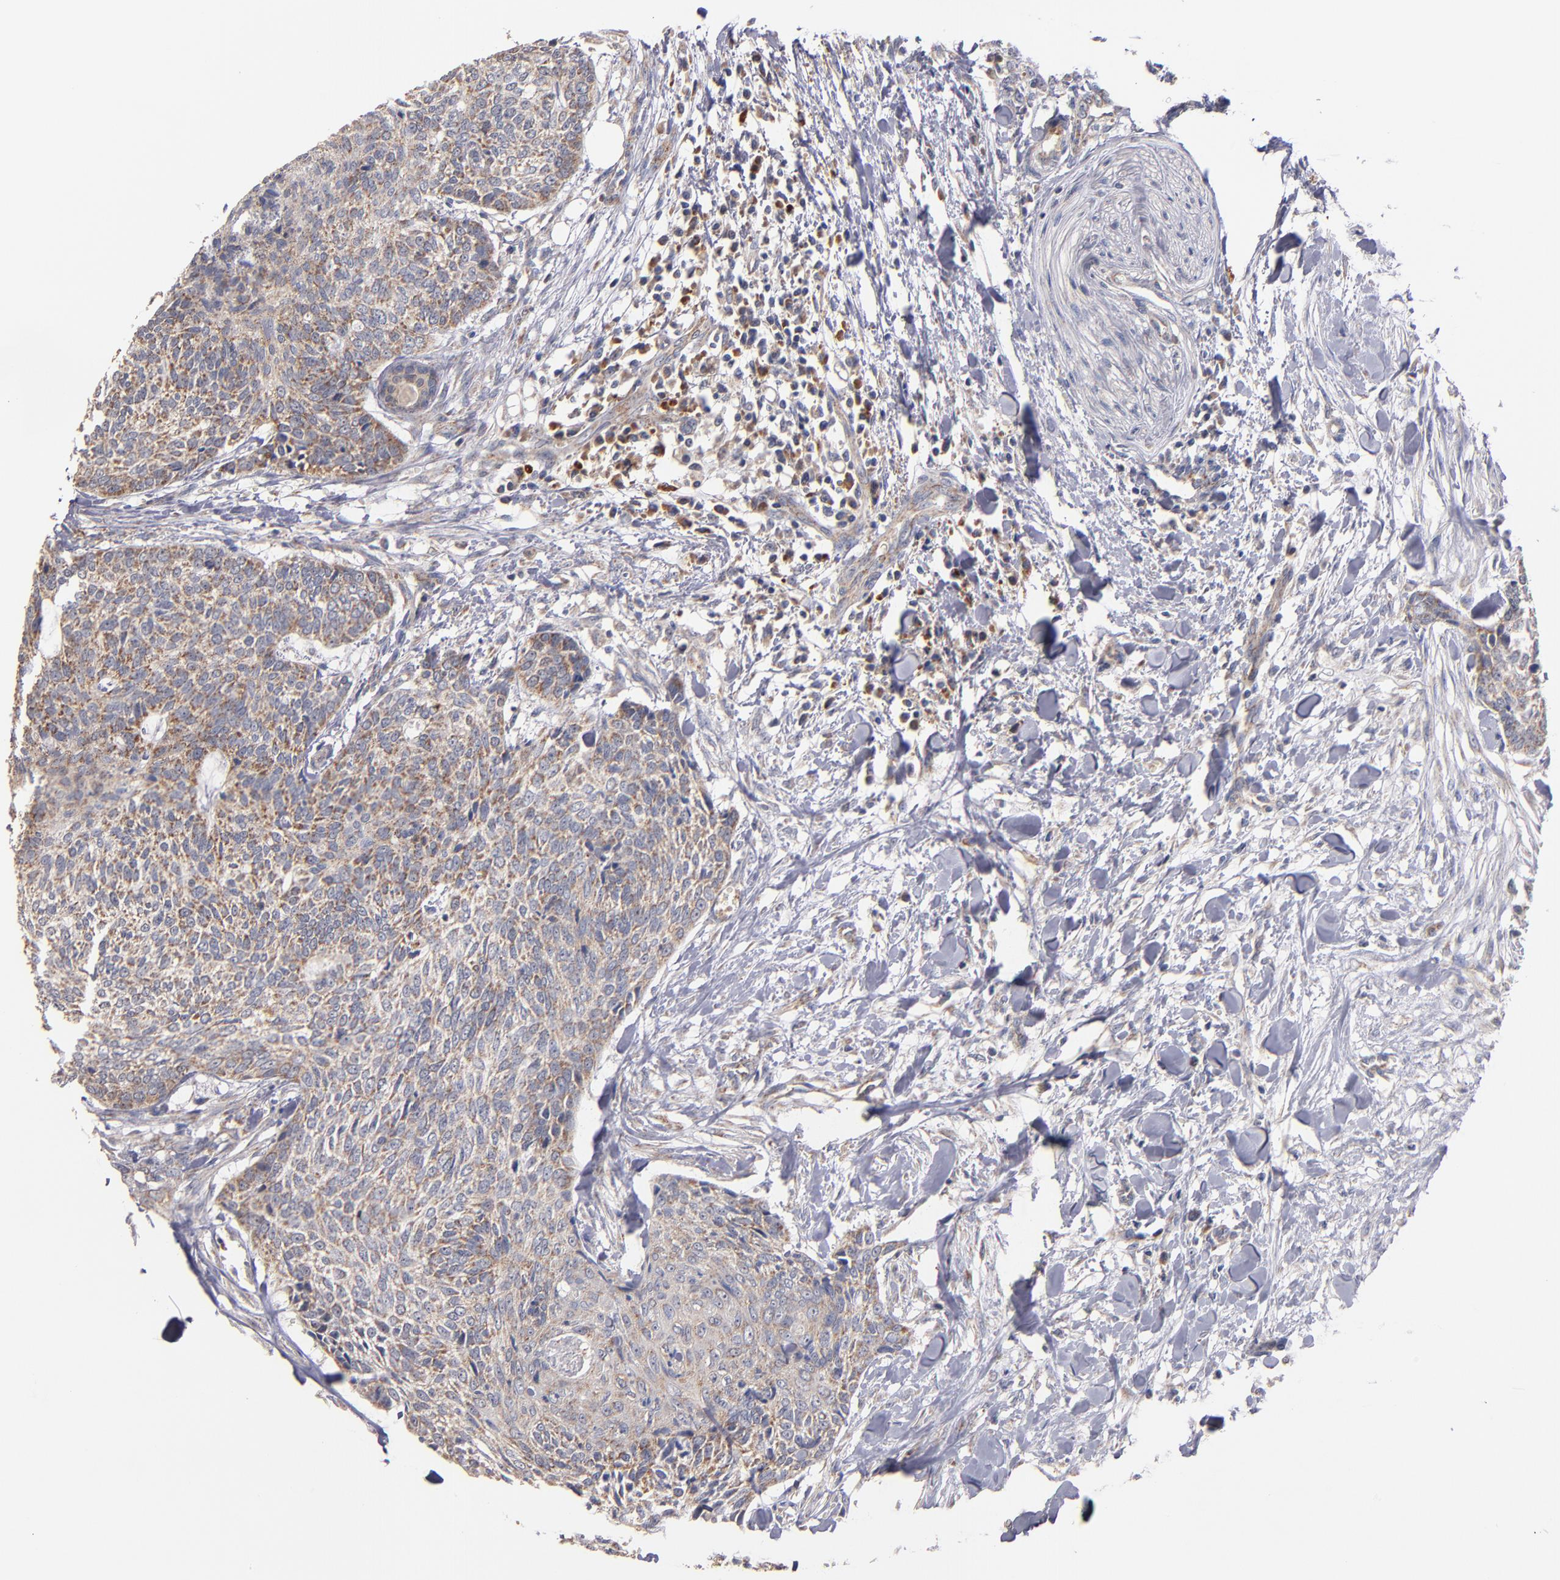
{"staining": {"intensity": "weak", "quantity": ">75%", "location": "cytoplasmic/membranous"}, "tissue": "head and neck cancer", "cell_type": "Tumor cells", "image_type": "cancer", "snomed": [{"axis": "morphology", "description": "Squamous cell carcinoma, NOS"}, {"axis": "topography", "description": "Salivary gland"}, {"axis": "topography", "description": "Head-Neck"}], "caption": "Human head and neck cancer stained with a brown dye shows weak cytoplasmic/membranous positive staining in approximately >75% of tumor cells.", "gene": "DIABLO", "patient": {"sex": "male", "age": 70}}